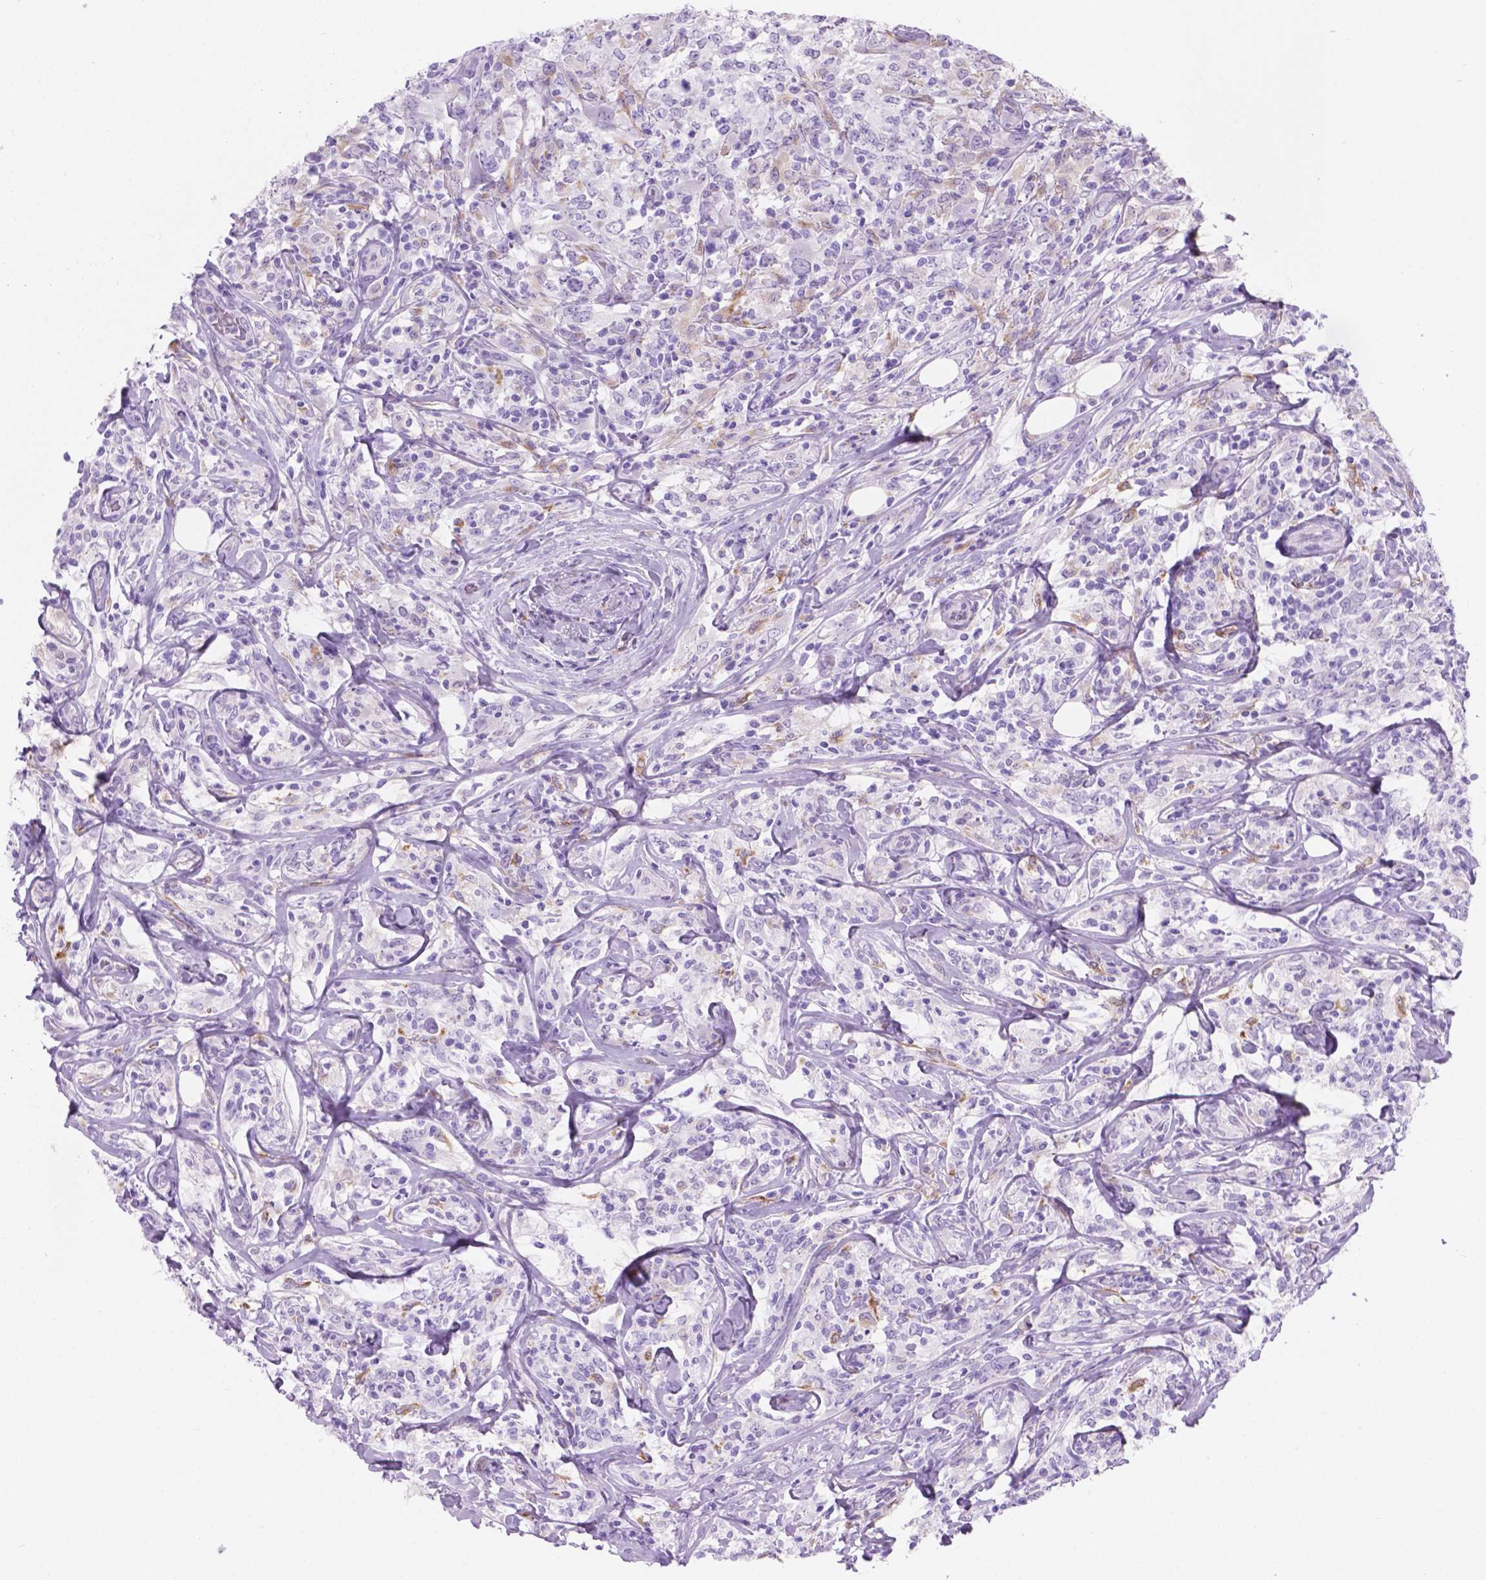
{"staining": {"intensity": "negative", "quantity": "none", "location": "none"}, "tissue": "lymphoma", "cell_type": "Tumor cells", "image_type": "cancer", "snomed": [{"axis": "morphology", "description": "Malignant lymphoma, non-Hodgkin's type, High grade"}, {"axis": "topography", "description": "Lymph node"}], "caption": "Immunohistochemistry of human malignant lymphoma, non-Hodgkin's type (high-grade) displays no expression in tumor cells.", "gene": "GRIN2B", "patient": {"sex": "female", "age": 84}}